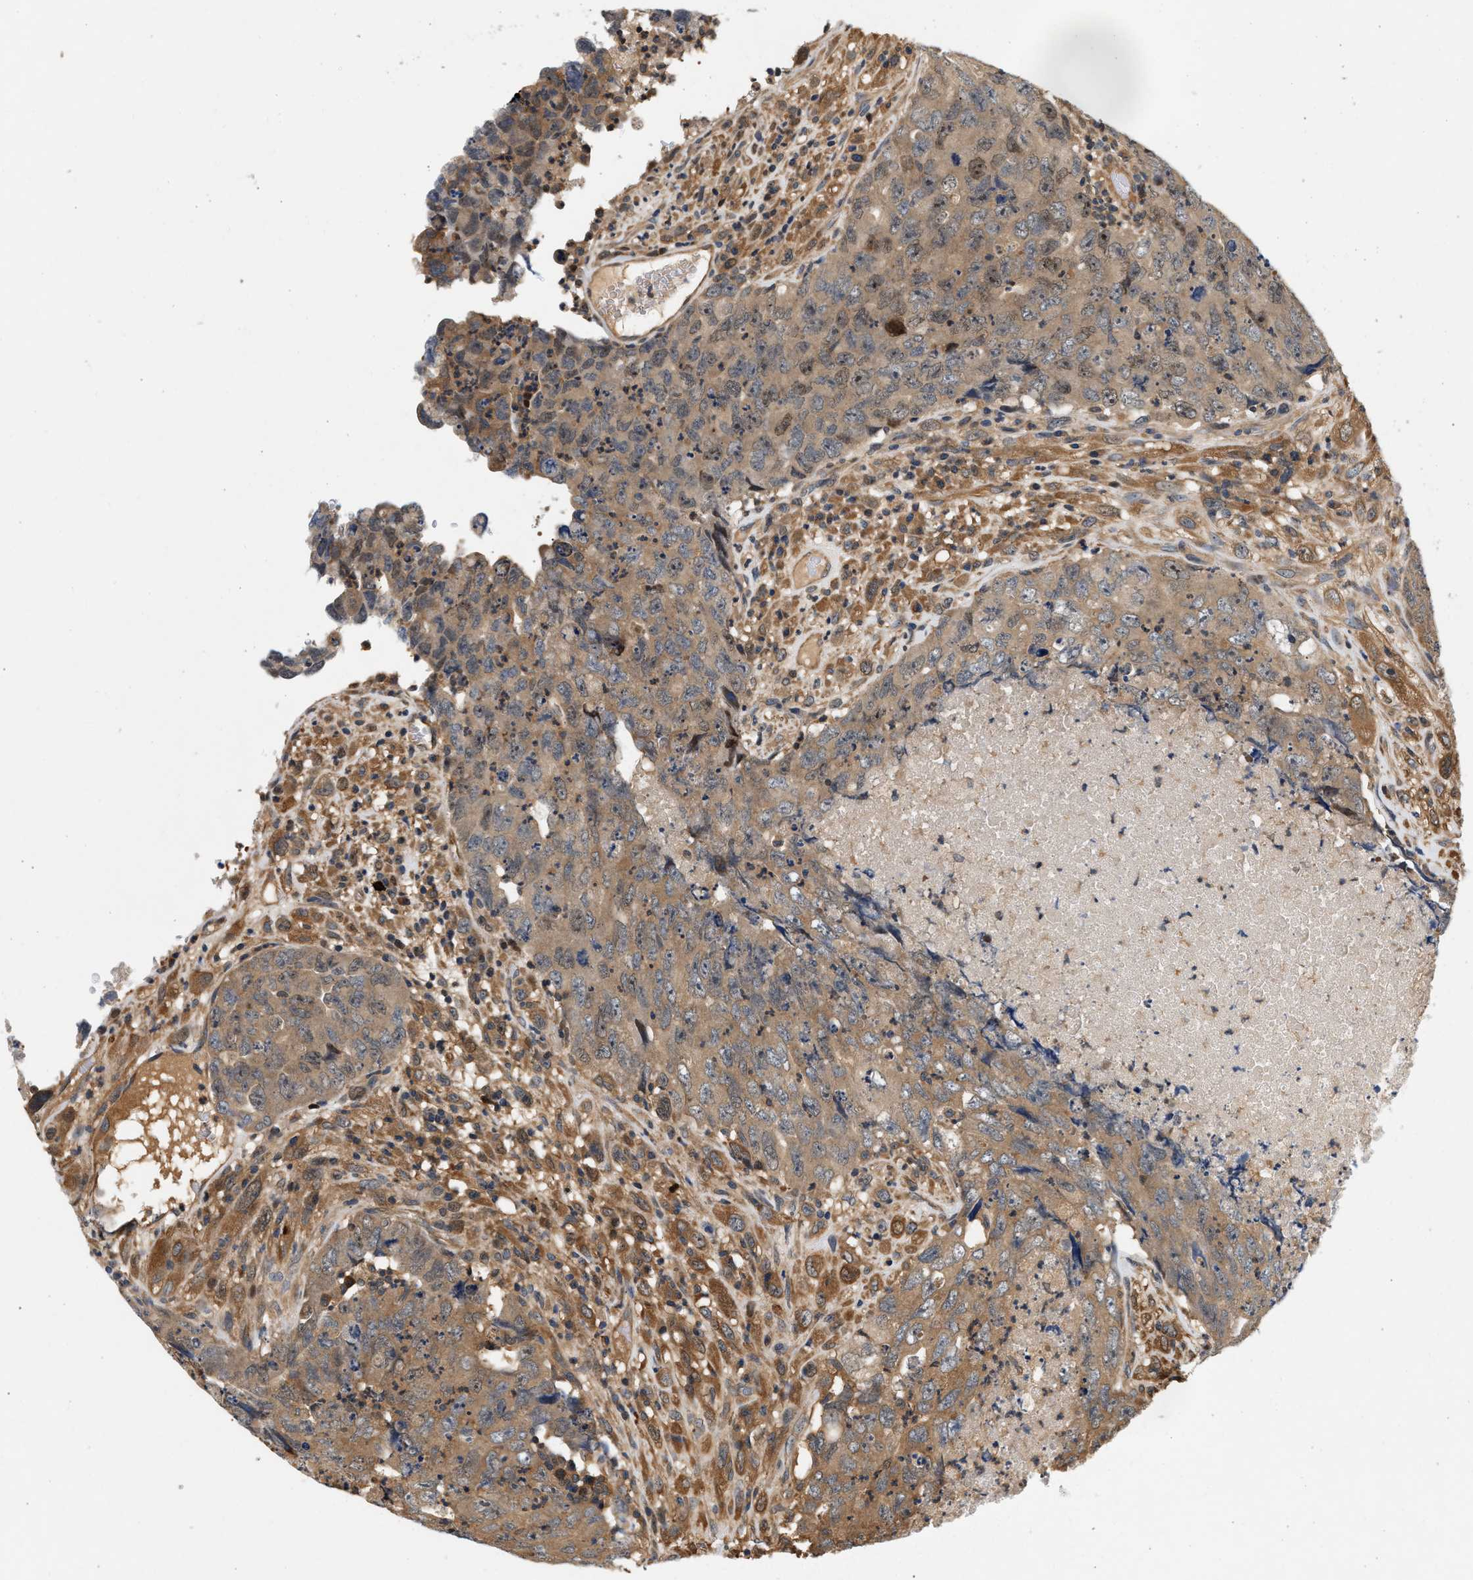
{"staining": {"intensity": "moderate", "quantity": ">75%", "location": "cytoplasmic/membranous"}, "tissue": "testis cancer", "cell_type": "Tumor cells", "image_type": "cancer", "snomed": [{"axis": "morphology", "description": "Carcinoma, Embryonal, NOS"}, {"axis": "topography", "description": "Testis"}], "caption": "Immunohistochemistry of testis cancer demonstrates medium levels of moderate cytoplasmic/membranous positivity in about >75% of tumor cells.", "gene": "FAM78A", "patient": {"sex": "male", "age": 32}}